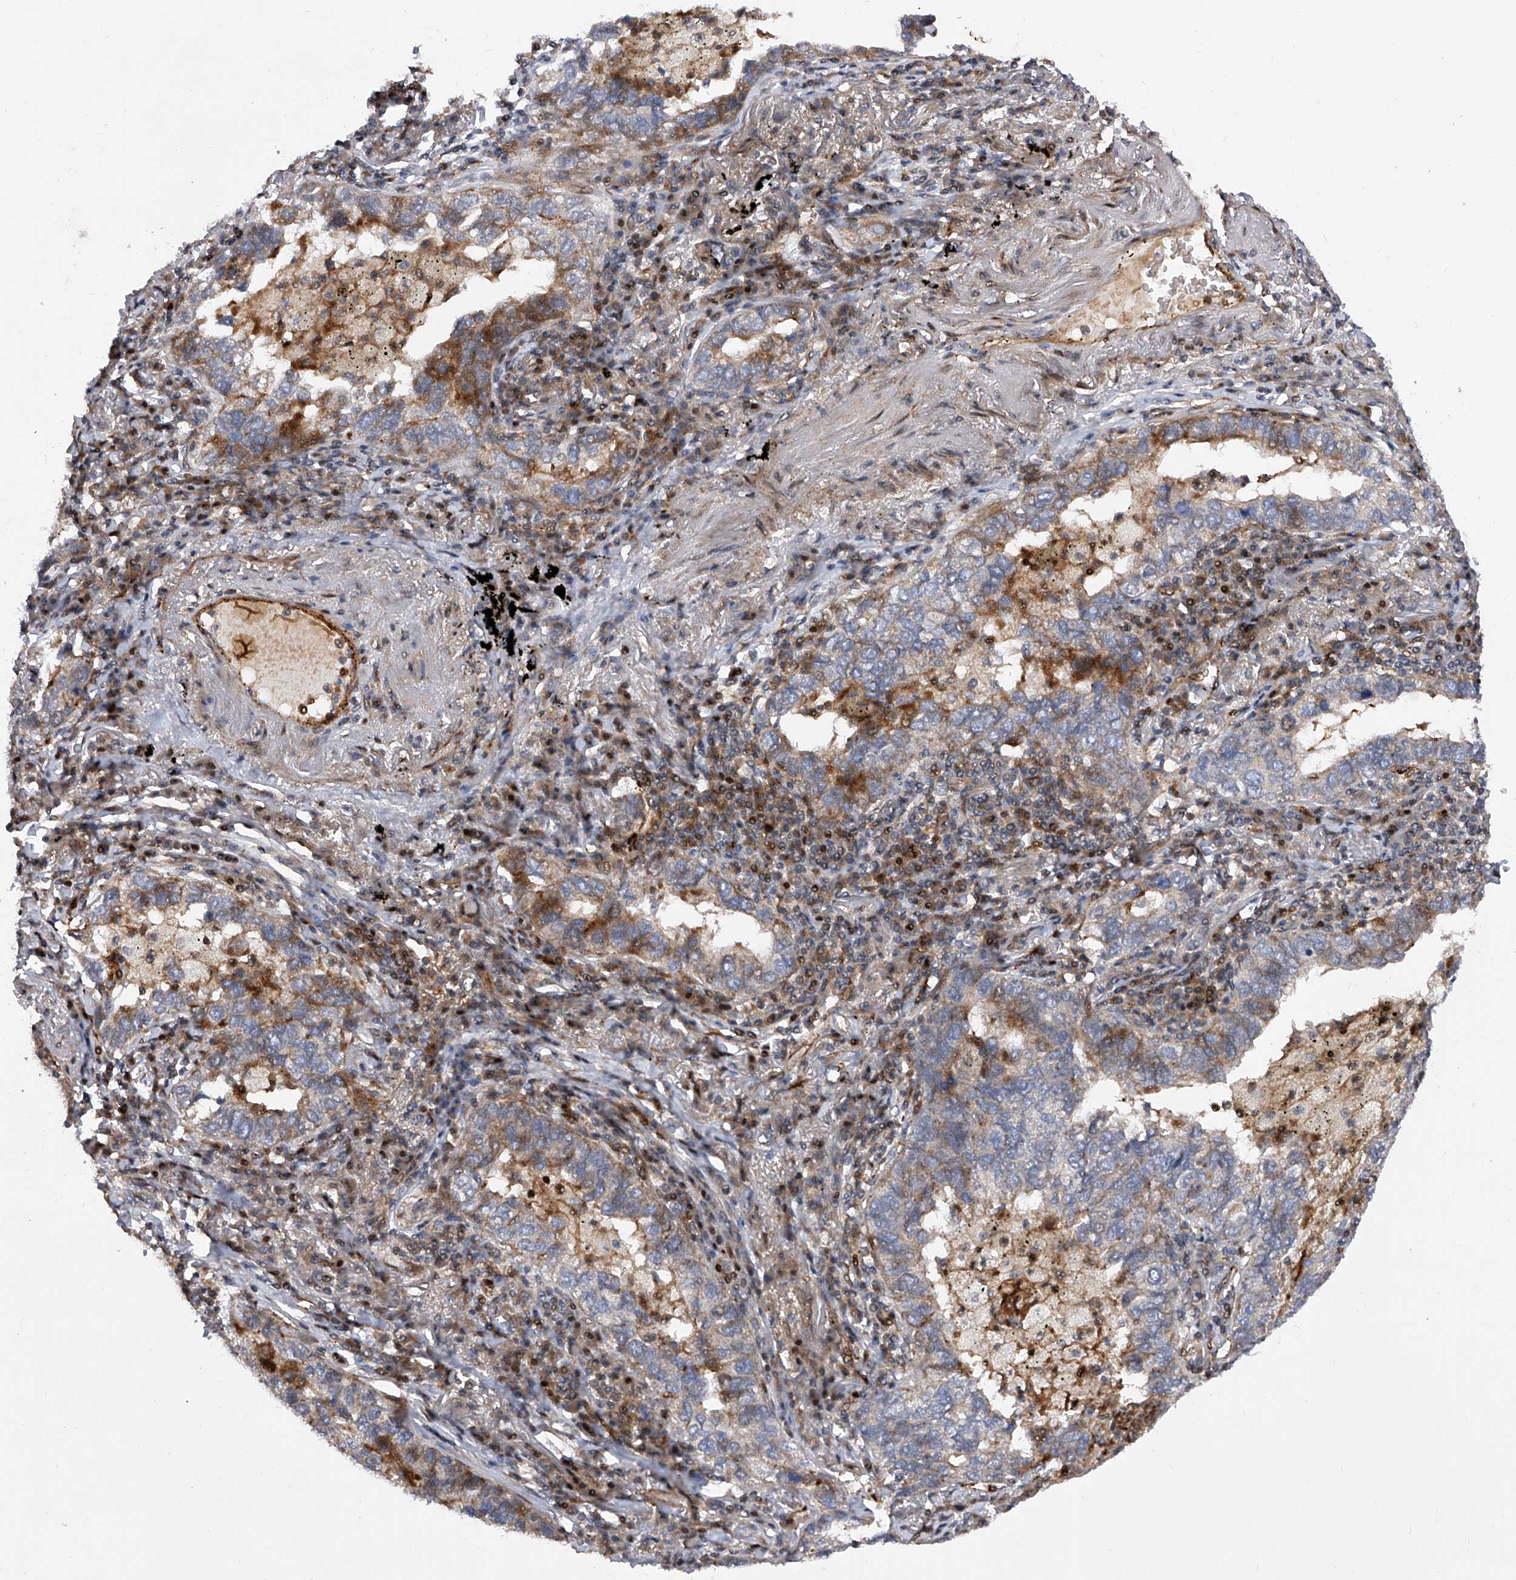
{"staining": {"intensity": "moderate", "quantity": "<25%", "location": "cytoplasmic/membranous"}, "tissue": "lung cancer", "cell_type": "Tumor cells", "image_type": "cancer", "snomed": [{"axis": "morphology", "description": "Adenocarcinoma, NOS"}, {"axis": "topography", "description": "Lung"}], "caption": "A micrograph showing moderate cytoplasmic/membranous staining in about <25% of tumor cells in lung cancer (adenocarcinoma), as visualized by brown immunohistochemical staining.", "gene": "PDSS2", "patient": {"sex": "male", "age": 65}}